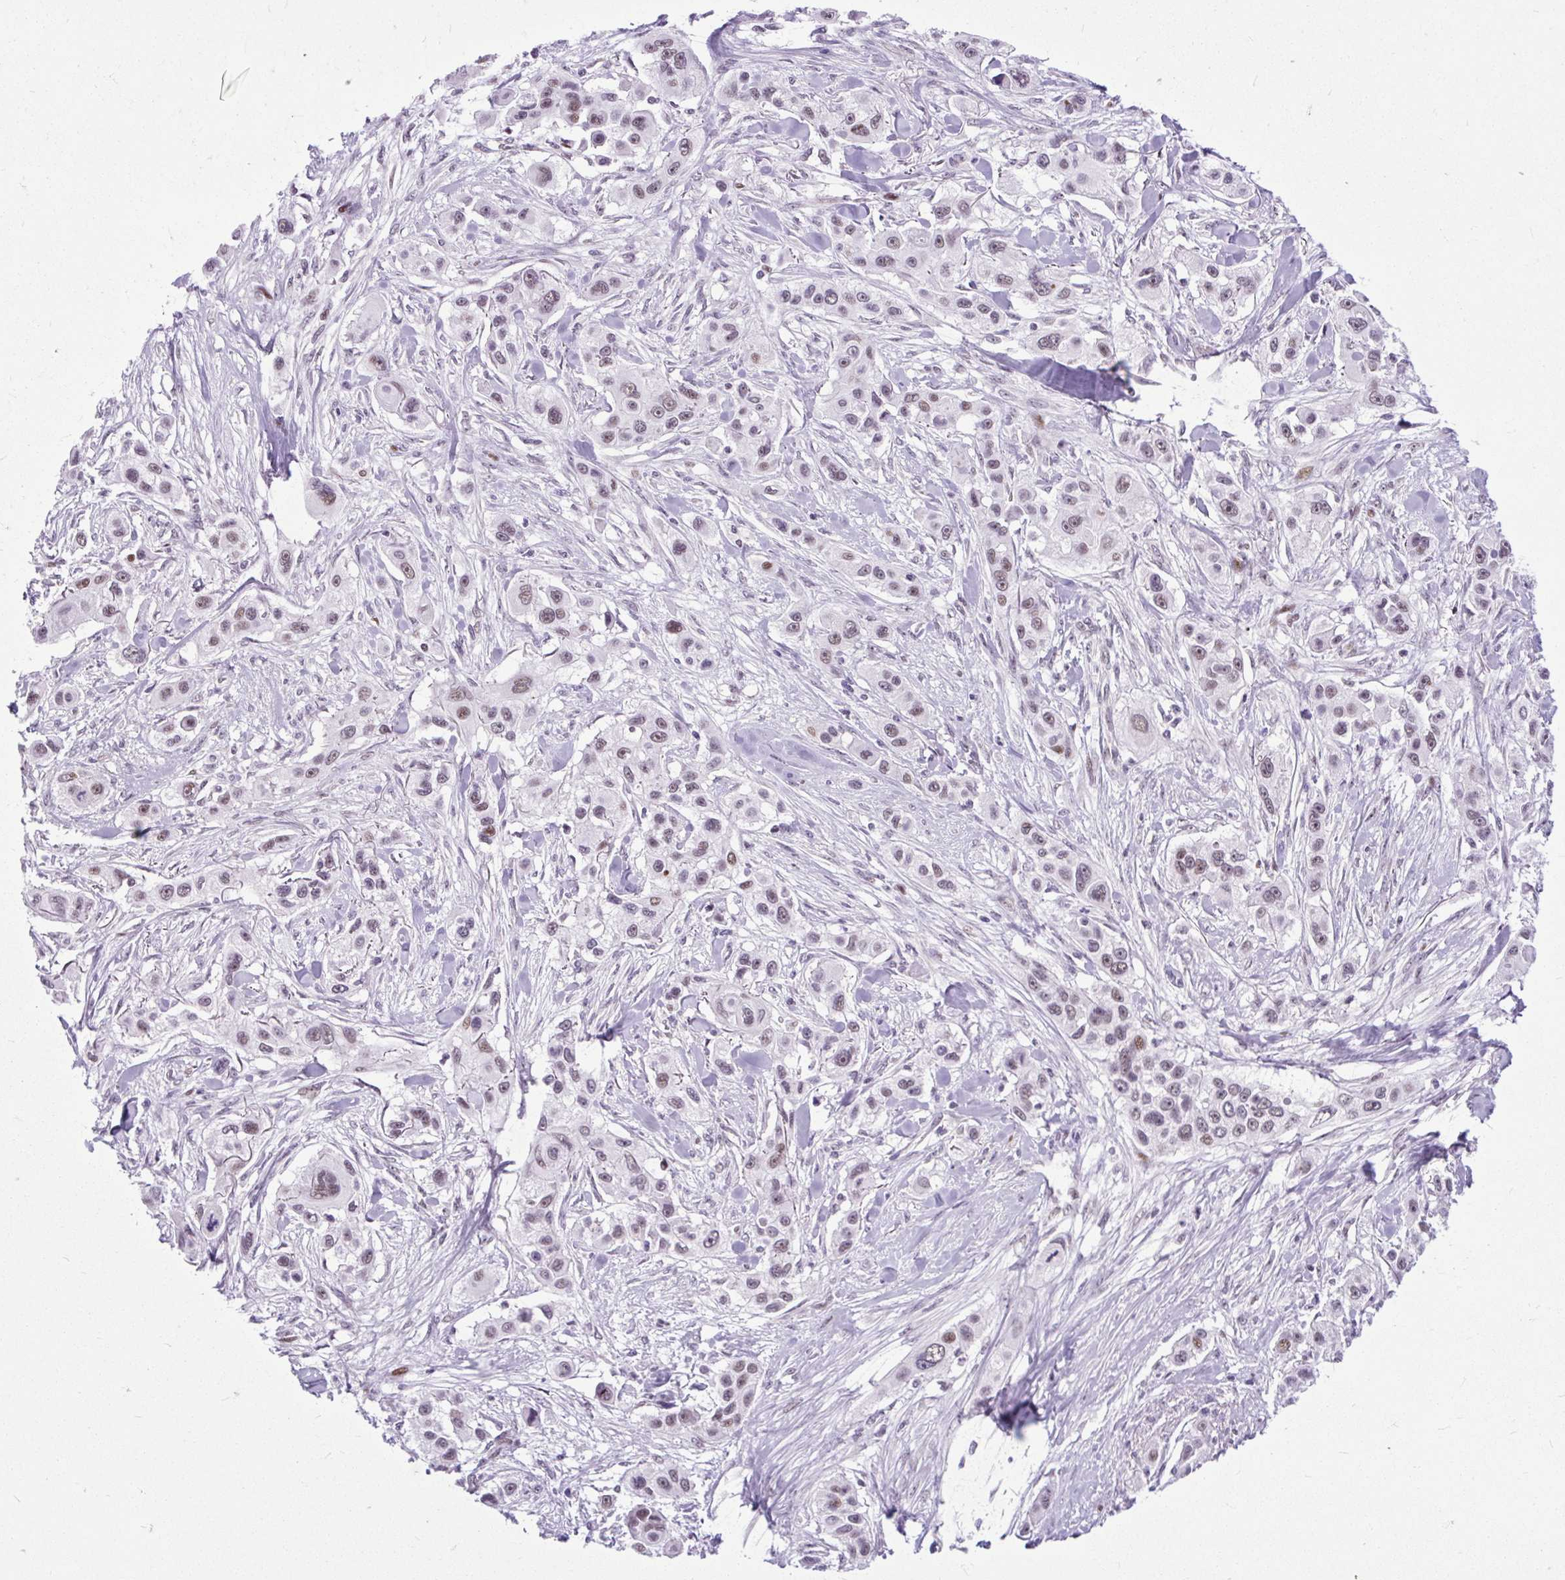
{"staining": {"intensity": "moderate", "quantity": ">75%", "location": "nuclear"}, "tissue": "skin cancer", "cell_type": "Tumor cells", "image_type": "cancer", "snomed": [{"axis": "morphology", "description": "Squamous cell carcinoma, NOS"}, {"axis": "topography", "description": "Skin"}], "caption": "IHC (DAB (3,3'-diaminobenzidine)) staining of human skin cancer displays moderate nuclear protein staining in about >75% of tumor cells. (DAB IHC, brown staining for protein, blue staining for nuclei).", "gene": "CLK2", "patient": {"sex": "male", "age": 63}}